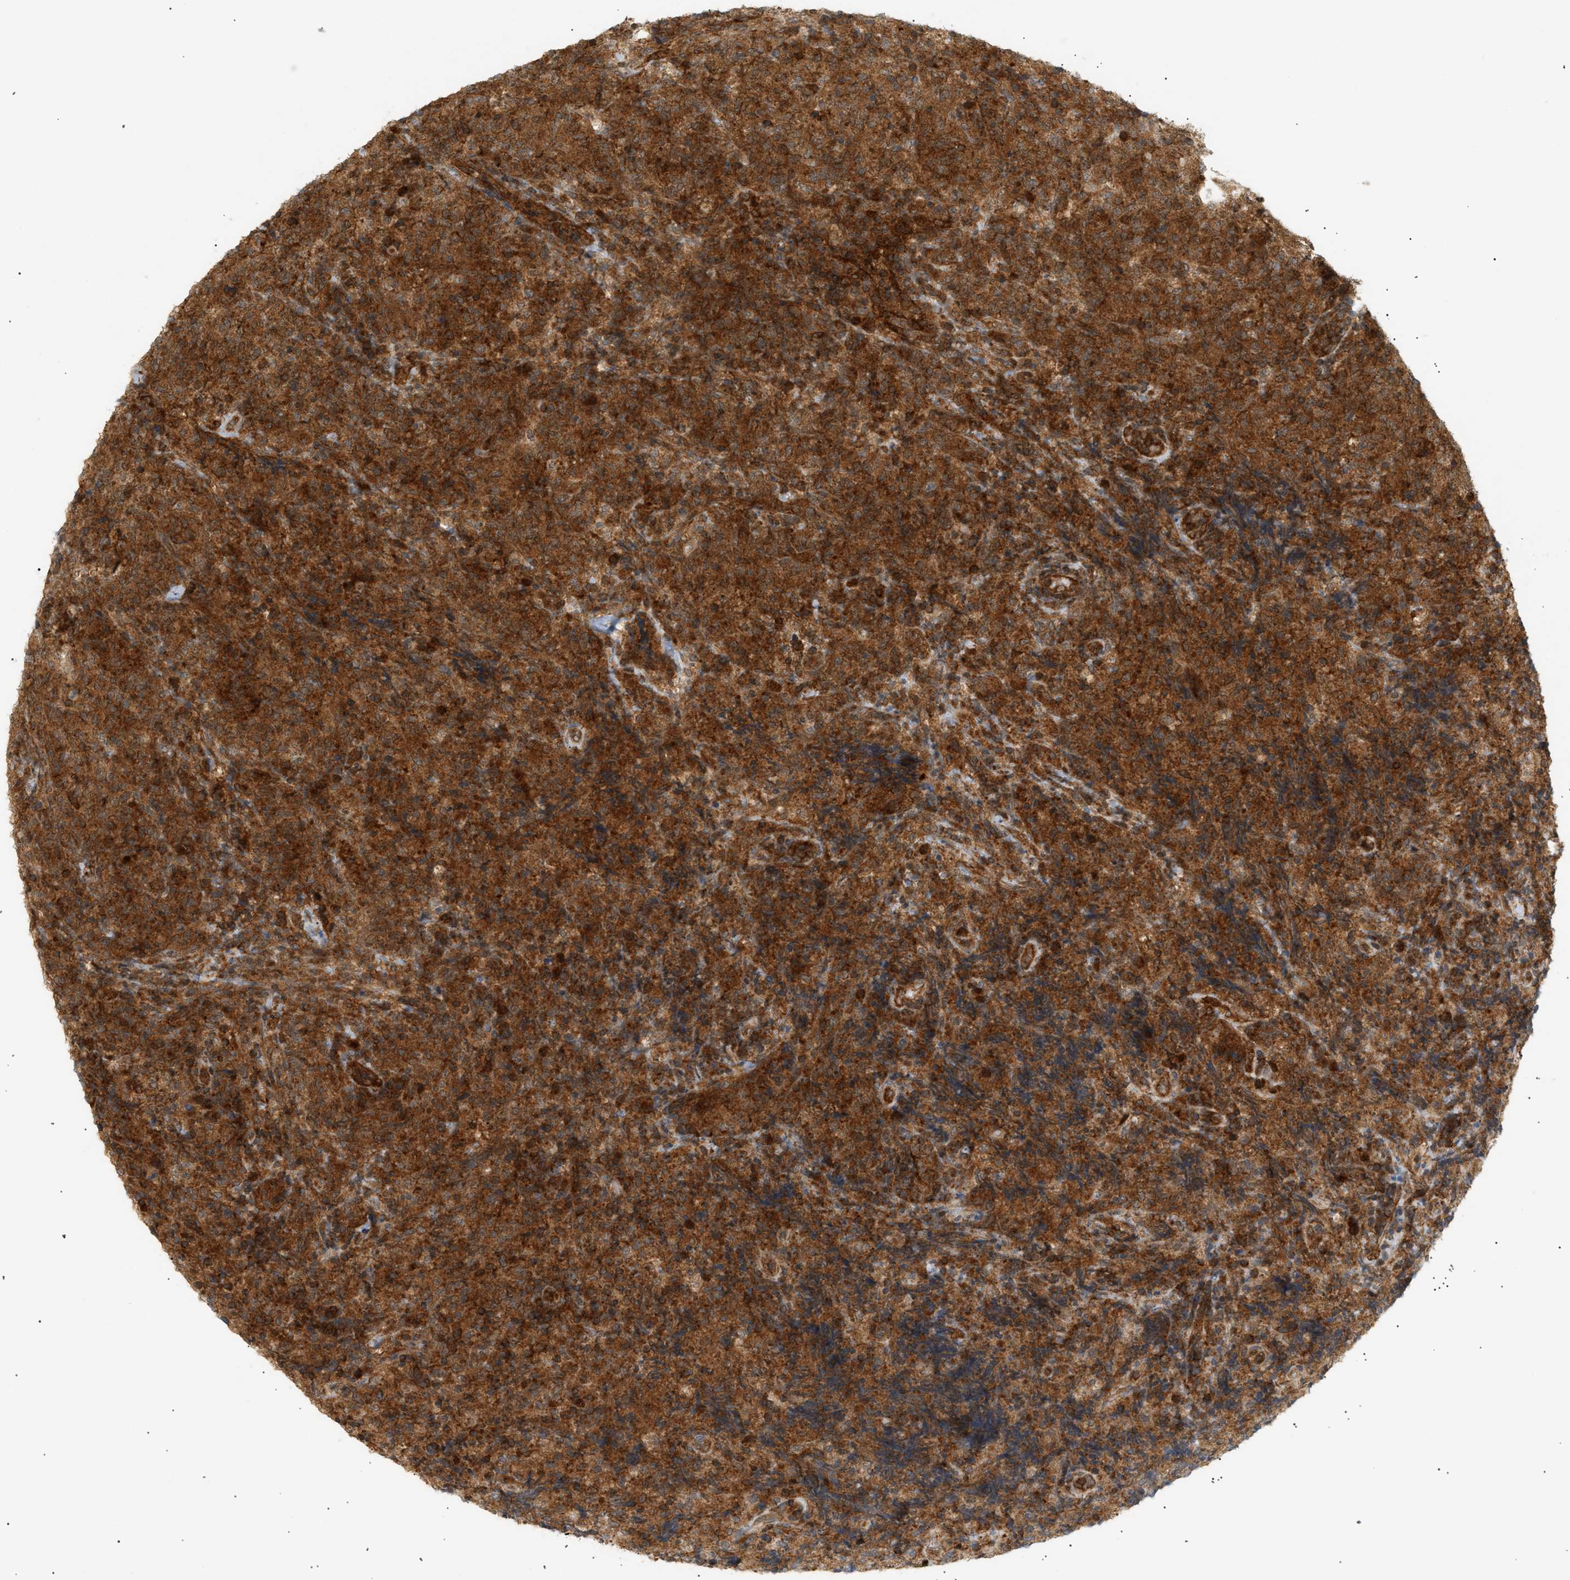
{"staining": {"intensity": "strong", "quantity": ">75%", "location": "cytoplasmic/membranous"}, "tissue": "lymphoma", "cell_type": "Tumor cells", "image_type": "cancer", "snomed": [{"axis": "morphology", "description": "Malignant lymphoma, non-Hodgkin's type, High grade"}, {"axis": "topography", "description": "Tonsil"}], "caption": "Lymphoma was stained to show a protein in brown. There is high levels of strong cytoplasmic/membranous staining in approximately >75% of tumor cells.", "gene": "SHC1", "patient": {"sex": "female", "age": 36}}